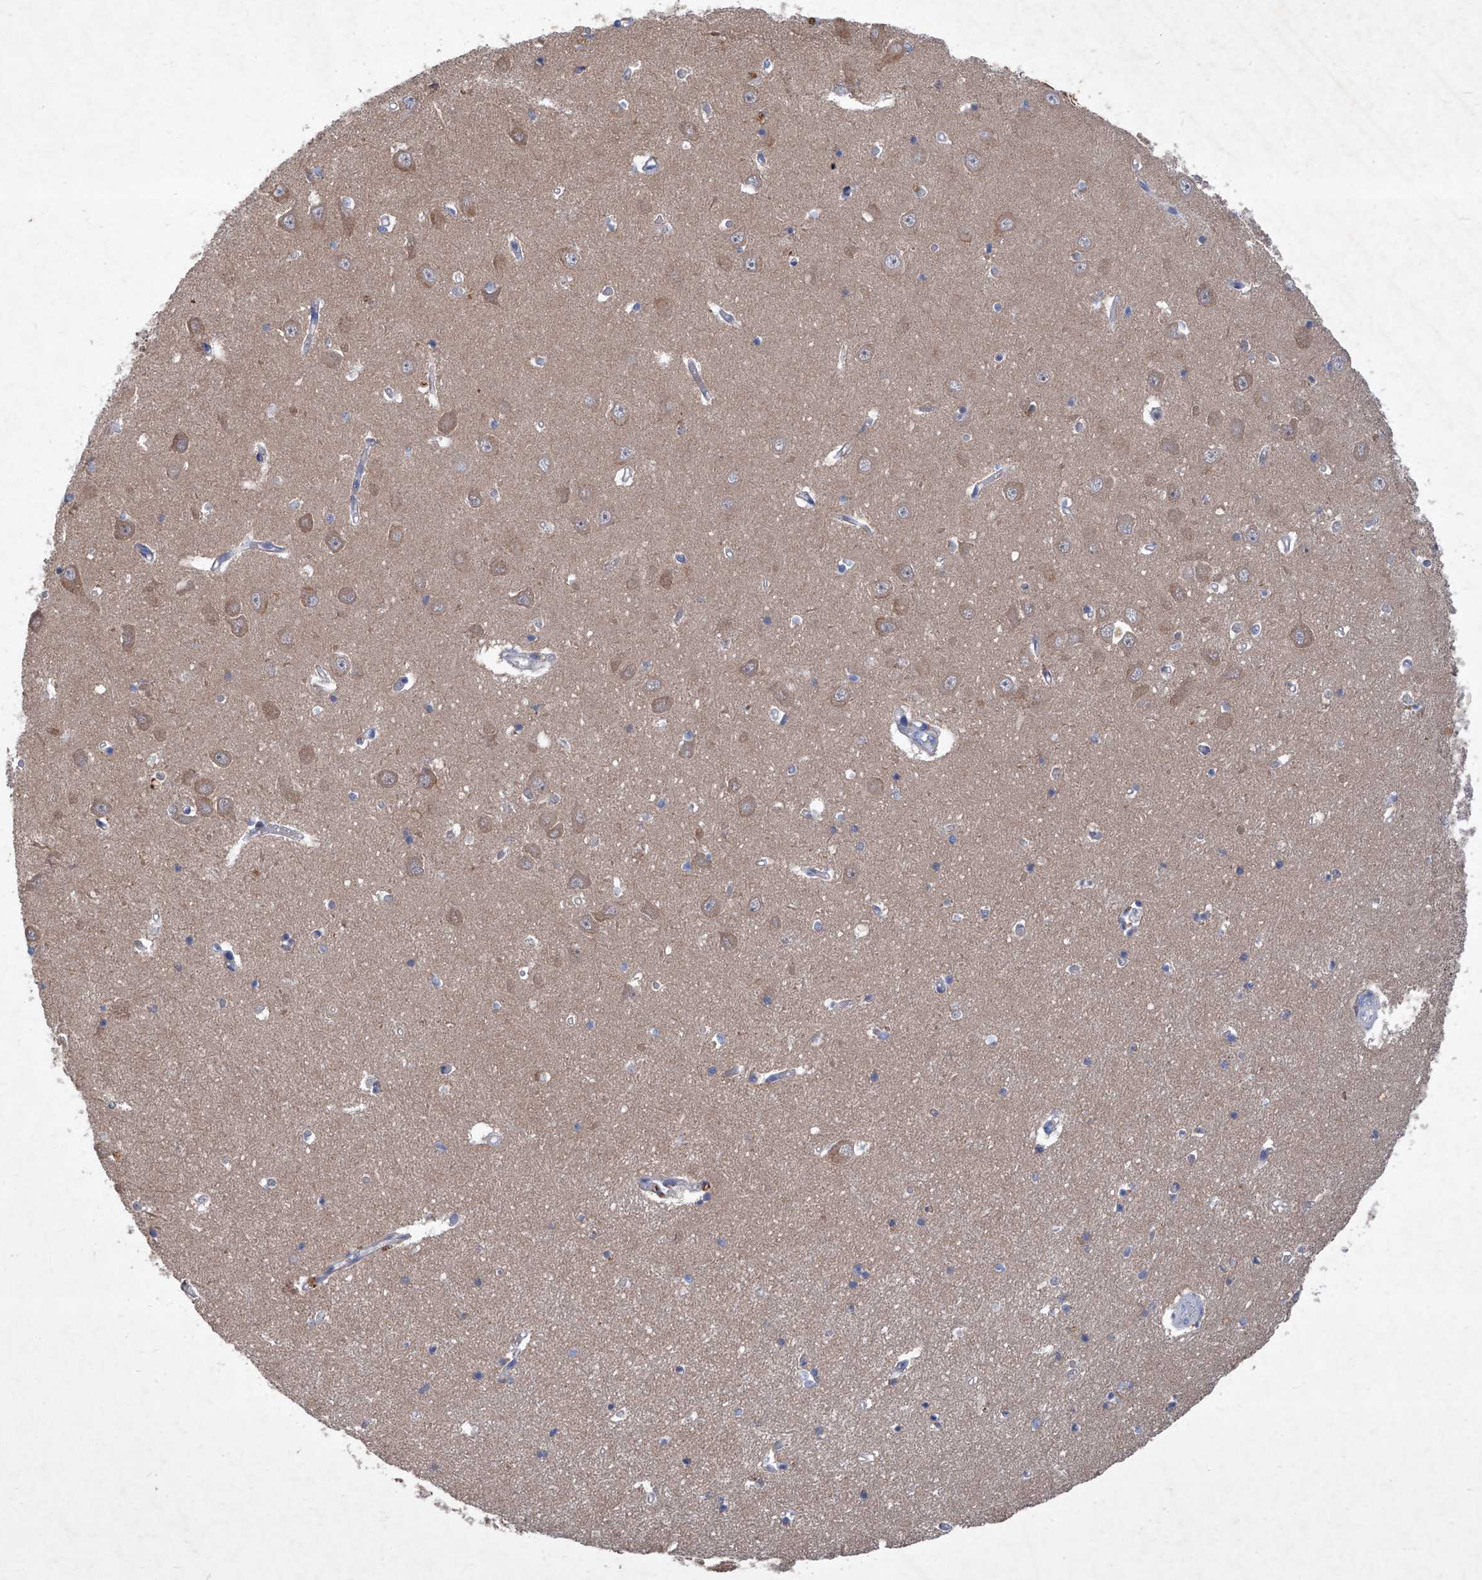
{"staining": {"intensity": "negative", "quantity": "none", "location": "none"}, "tissue": "hippocampus", "cell_type": "Glial cells", "image_type": "normal", "snomed": [{"axis": "morphology", "description": "Normal tissue, NOS"}, {"axis": "topography", "description": "Hippocampus"}], "caption": "IHC histopathology image of normal hippocampus stained for a protein (brown), which displays no staining in glial cells.", "gene": "SBK2", "patient": {"sex": "male", "age": 70}}